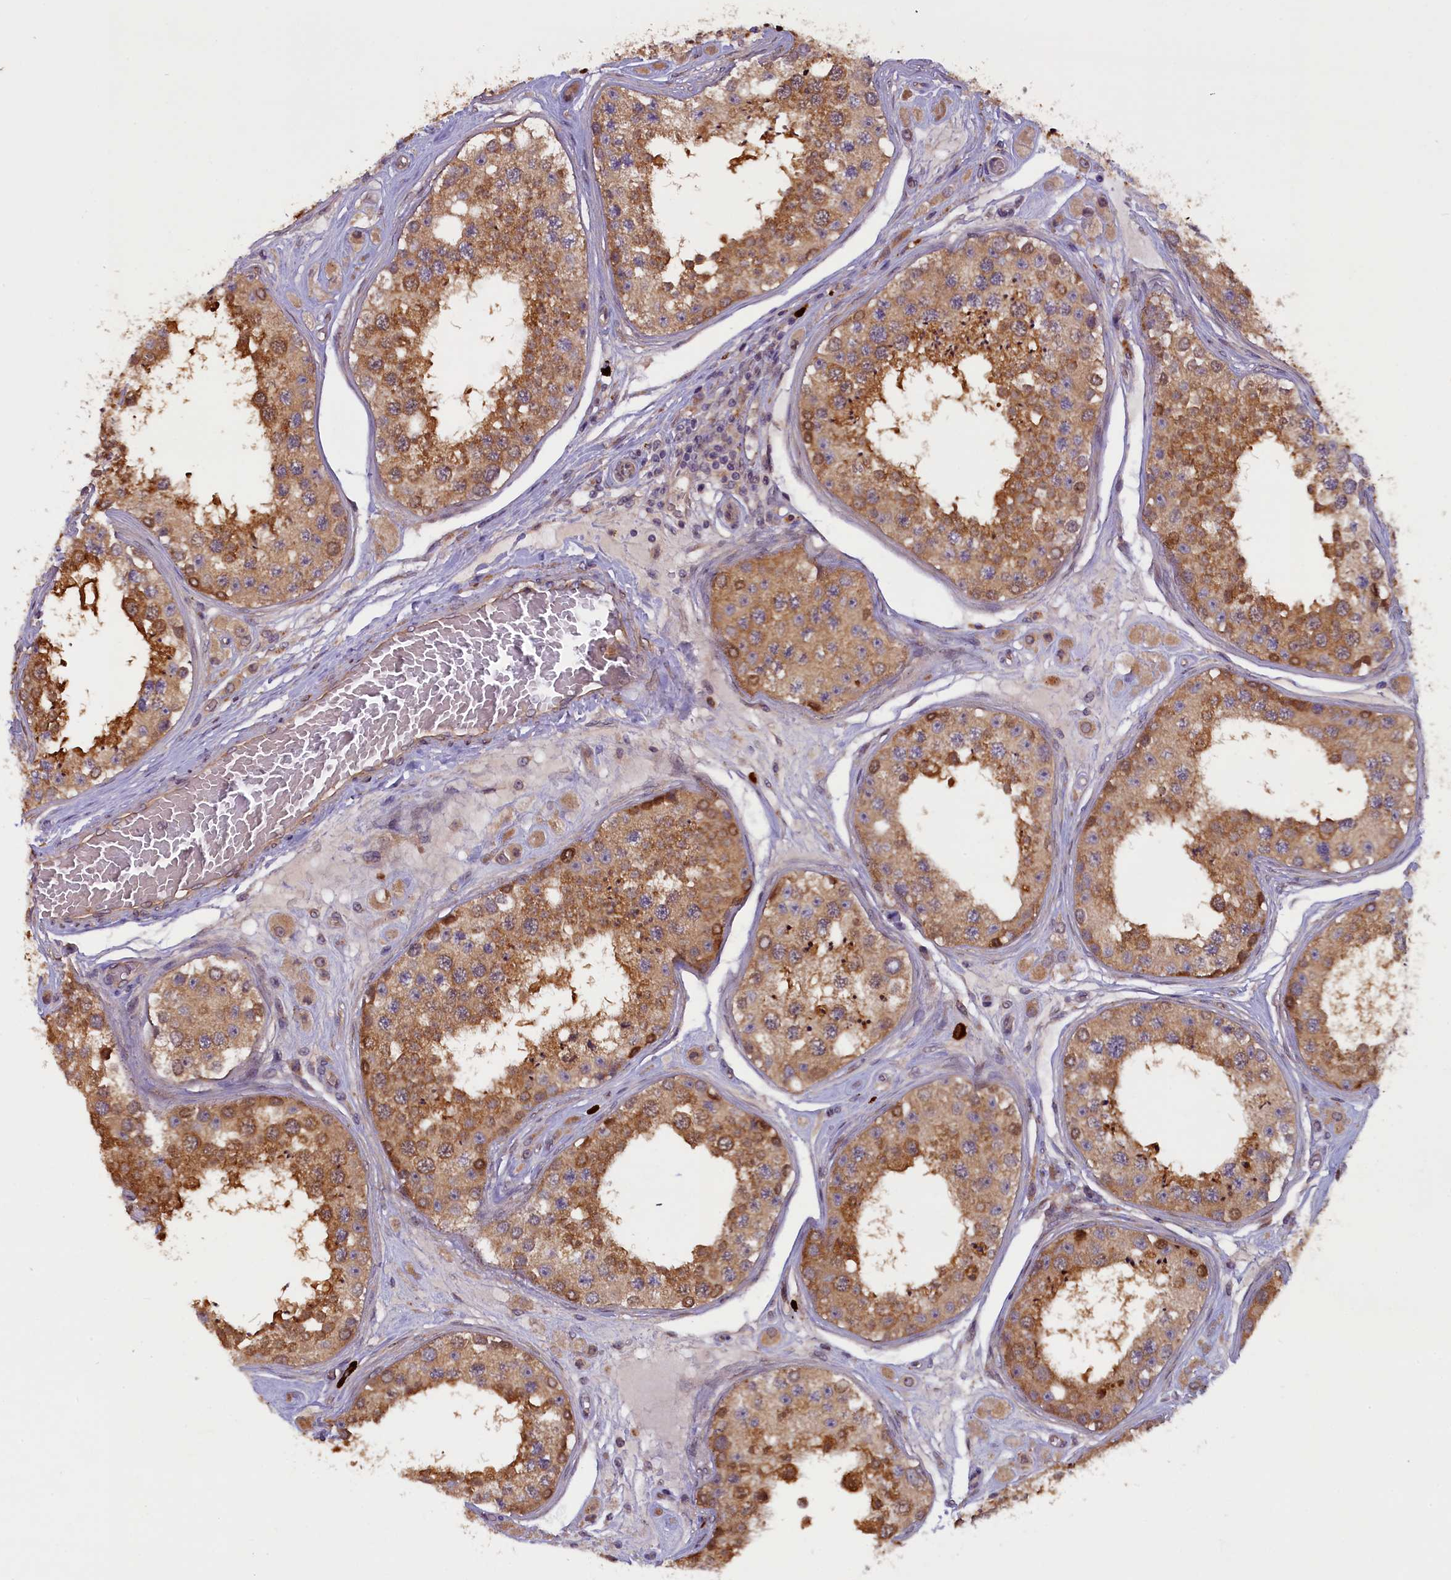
{"staining": {"intensity": "moderate", "quantity": ">75%", "location": "cytoplasmic/membranous"}, "tissue": "testis", "cell_type": "Cells in seminiferous ducts", "image_type": "normal", "snomed": [{"axis": "morphology", "description": "Normal tissue, NOS"}, {"axis": "topography", "description": "Testis"}], "caption": "Unremarkable testis exhibits moderate cytoplasmic/membranous expression in about >75% of cells in seminiferous ducts.", "gene": "CCDC9B", "patient": {"sex": "male", "age": 25}}